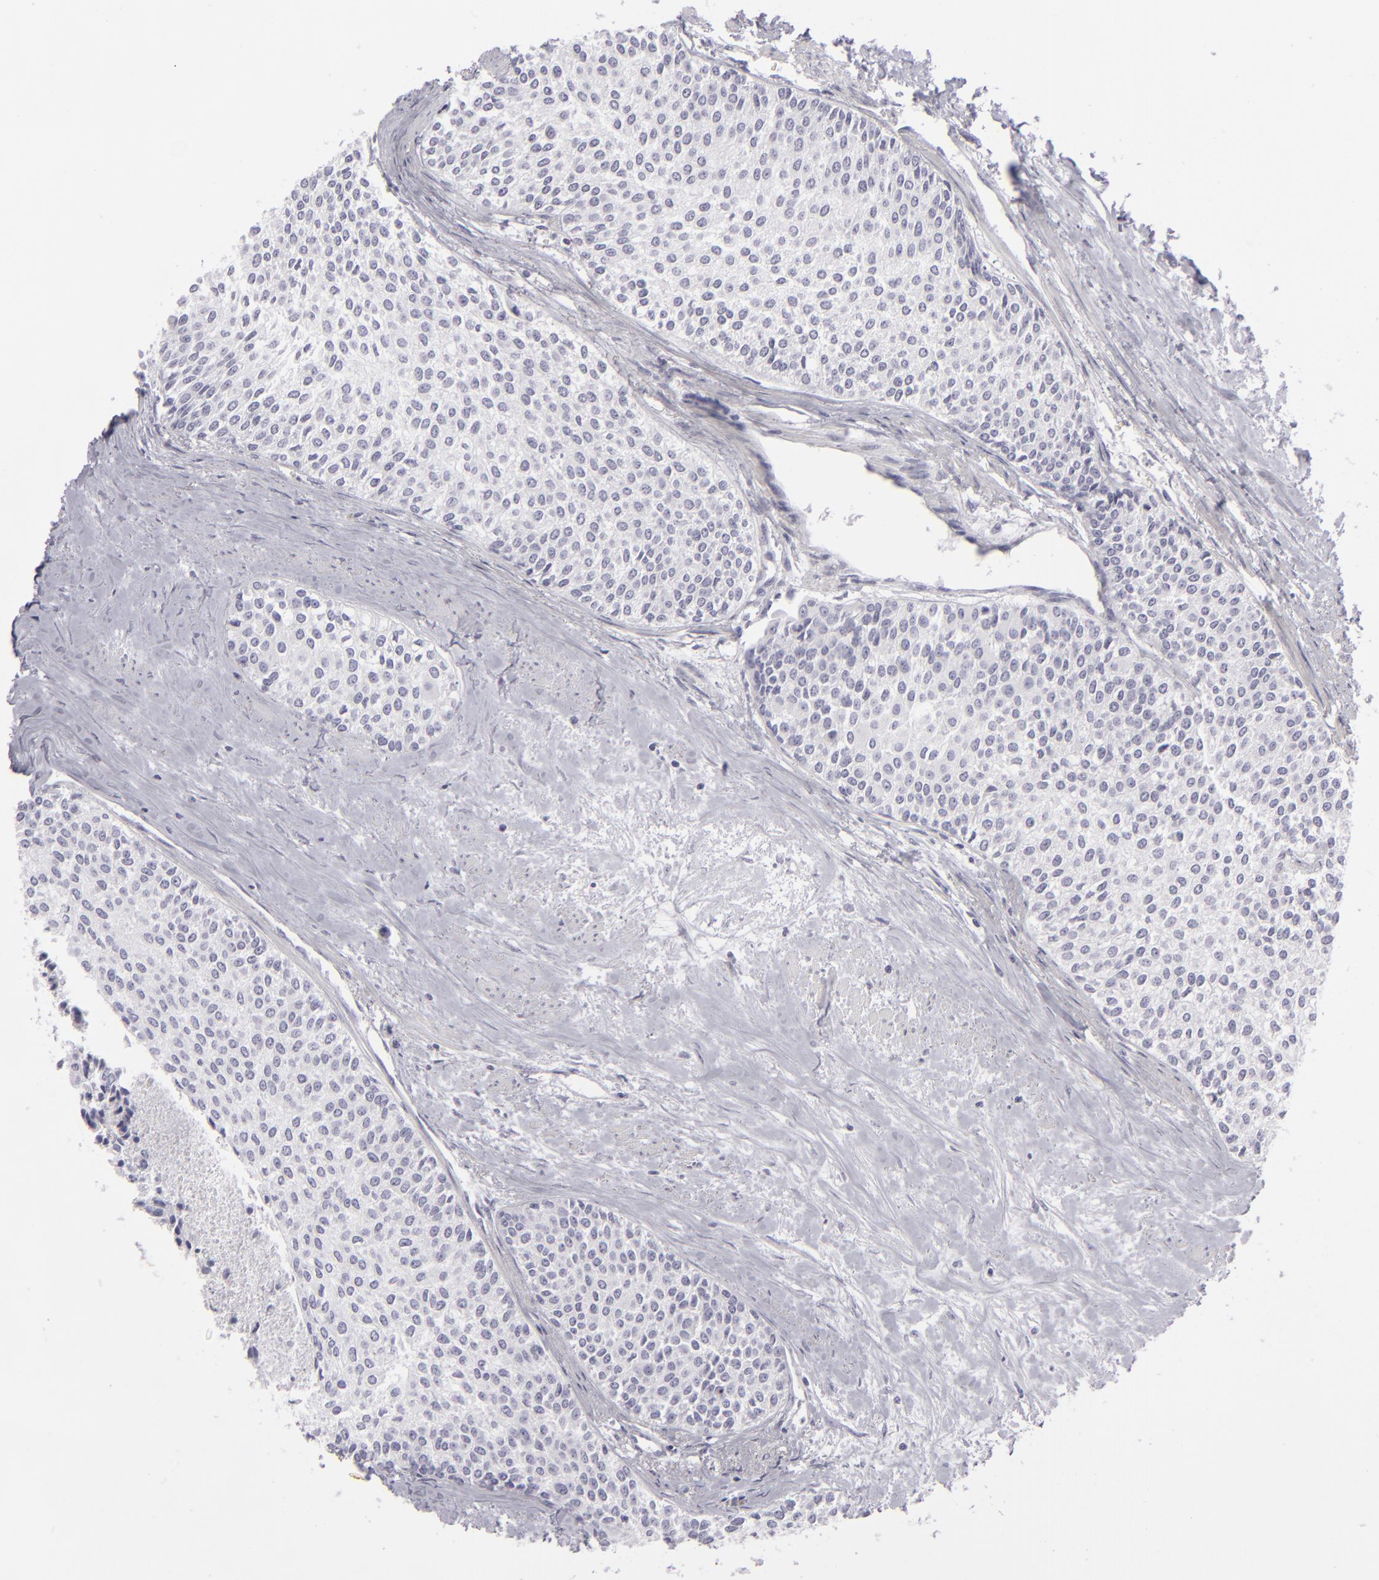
{"staining": {"intensity": "negative", "quantity": "none", "location": "none"}, "tissue": "urothelial cancer", "cell_type": "Tumor cells", "image_type": "cancer", "snomed": [{"axis": "morphology", "description": "Urothelial carcinoma, Low grade"}, {"axis": "topography", "description": "Urinary bladder"}], "caption": "A micrograph of human urothelial cancer is negative for staining in tumor cells. Brightfield microscopy of immunohistochemistry stained with DAB (3,3'-diaminobenzidine) (brown) and hematoxylin (blue), captured at high magnification.", "gene": "KRT1", "patient": {"sex": "female", "age": 73}}